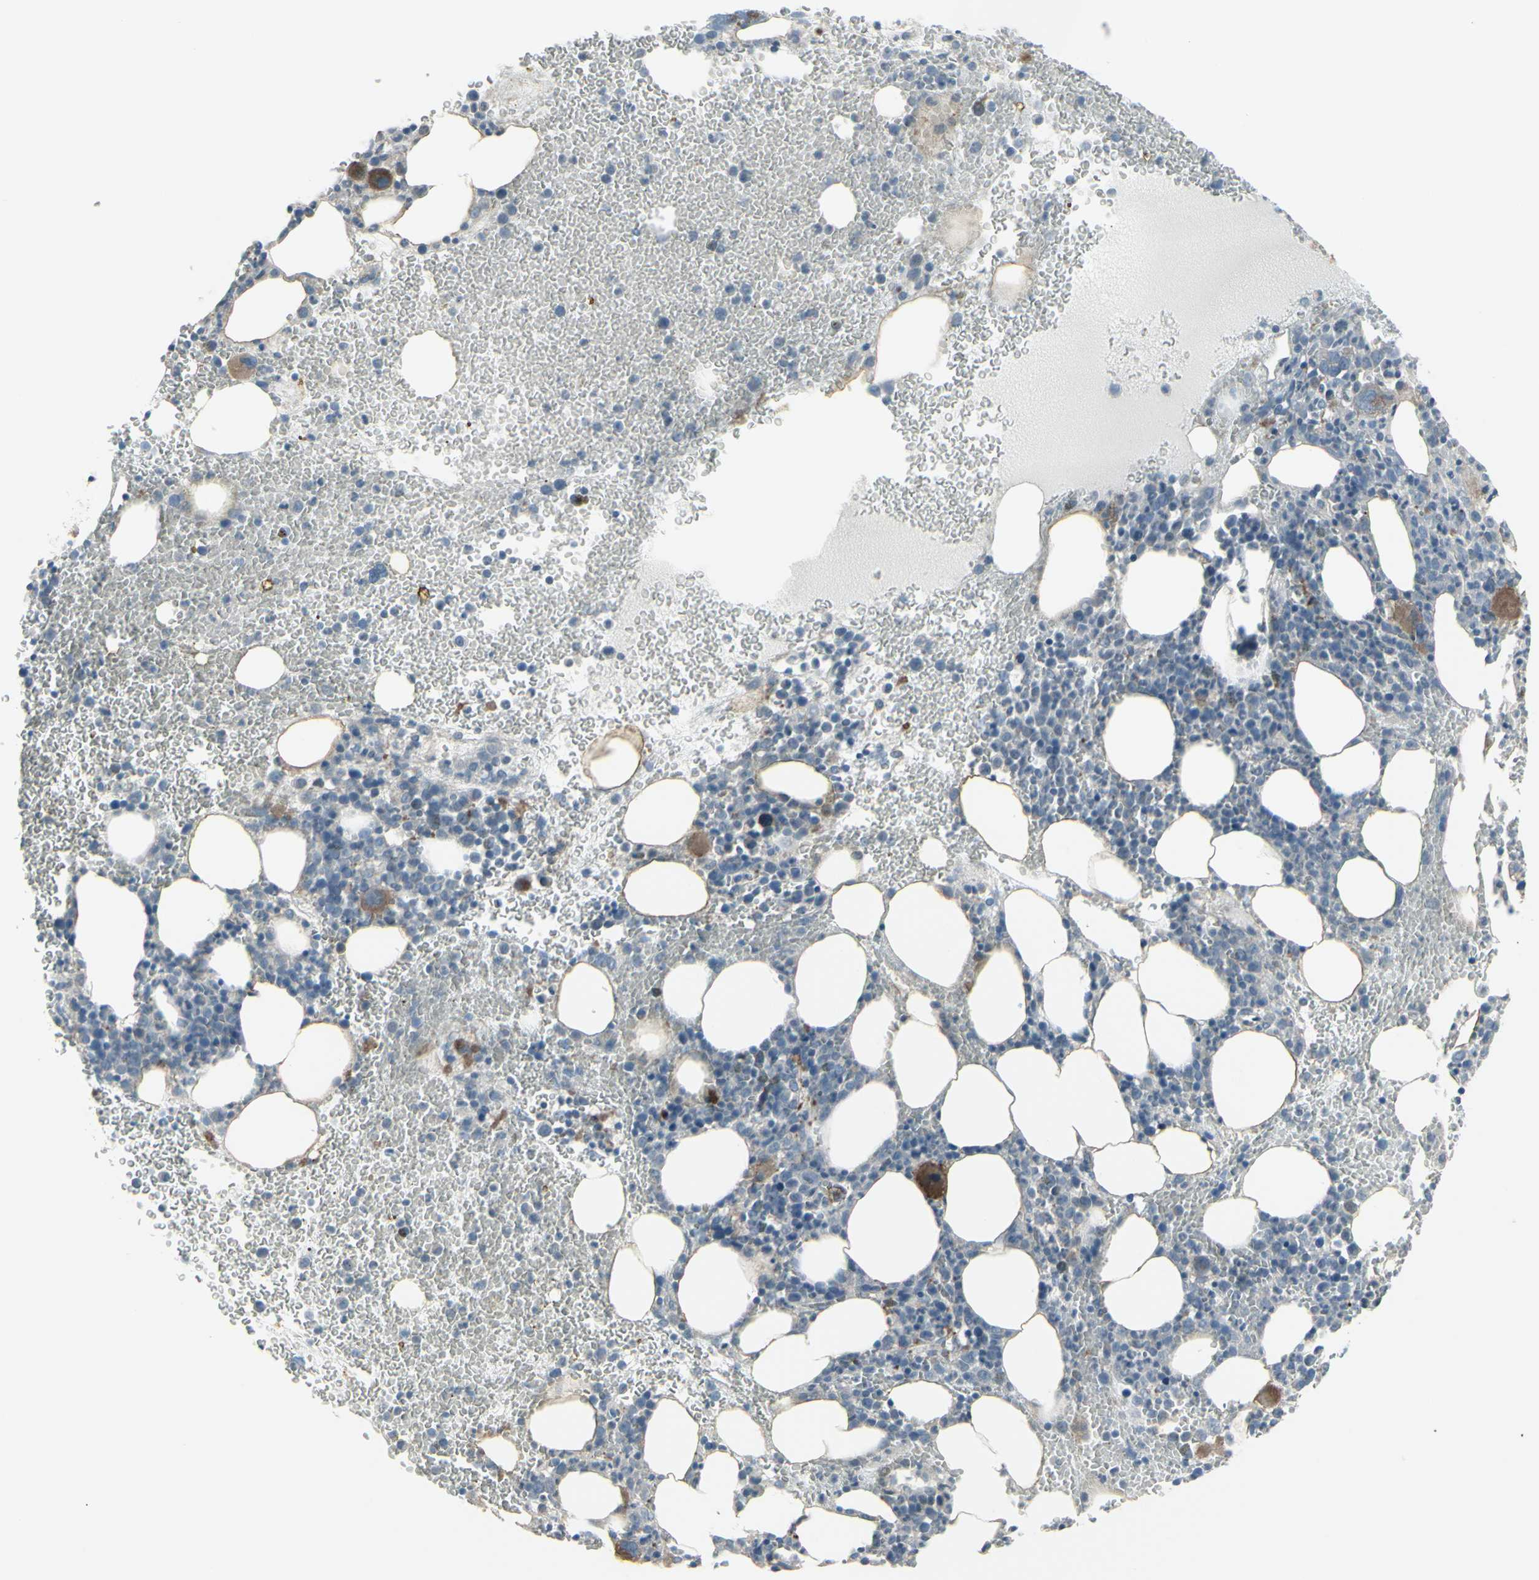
{"staining": {"intensity": "moderate", "quantity": "<25%", "location": "cytoplasmic/membranous"}, "tissue": "bone marrow", "cell_type": "Hematopoietic cells", "image_type": "normal", "snomed": [{"axis": "morphology", "description": "Normal tissue, NOS"}, {"axis": "morphology", "description": "Inflammation, NOS"}, {"axis": "topography", "description": "Bone marrow"}], "caption": "IHC (DAB) staining of unremarkable human bone marrow demonstrates moderate cytoplasmic/membranous protein positivity in about <25% of hematopoietic cells.", "gene": "CD79B", "patient": {"sex": "female", "age": 54}}